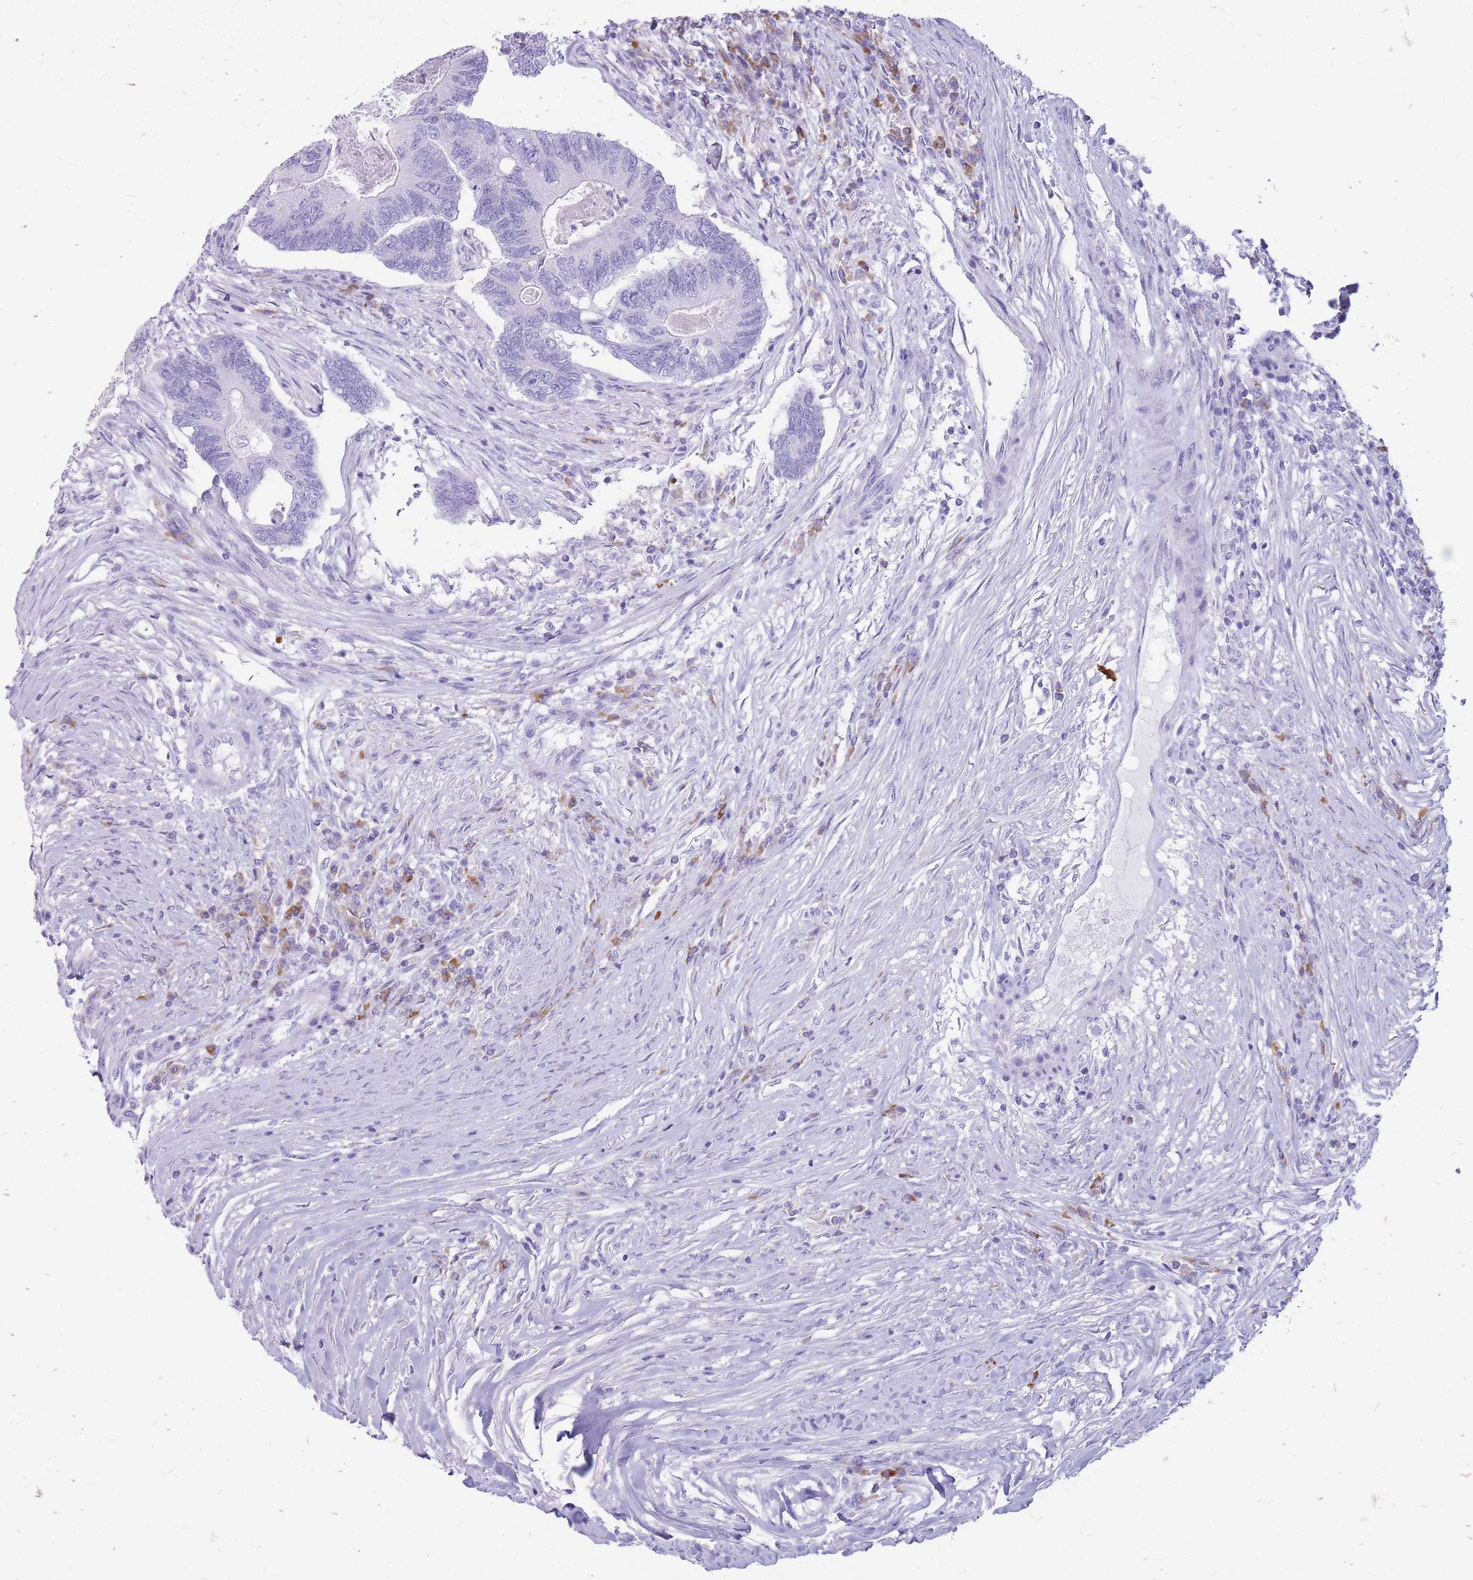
{"staining": {"intensity": "negative", "quantity": "none", "location": "none"}, "tissue": "colorectal cancer", "cell_type": "Tumor cells", "image_type": "cancer", "snomed": [{"axis": "morphology", "description": "Adenocarcinoma, NOS"}, {"axis": "topography", "description": "Colon"}], "caption": "DAB (3,3'-diaminobenzidine) immunohistochemical staining of human adenocarcinoma (colorectal) displays no significant positivity in tumor cells. Brightfield microscopy of immunohistochemistry (IHC) stained with DAB (brown) and hematoxylin (blue), captured at high magnification.", "gene": "ZFP37", "patient": {"sex": "female", "age": 67}}